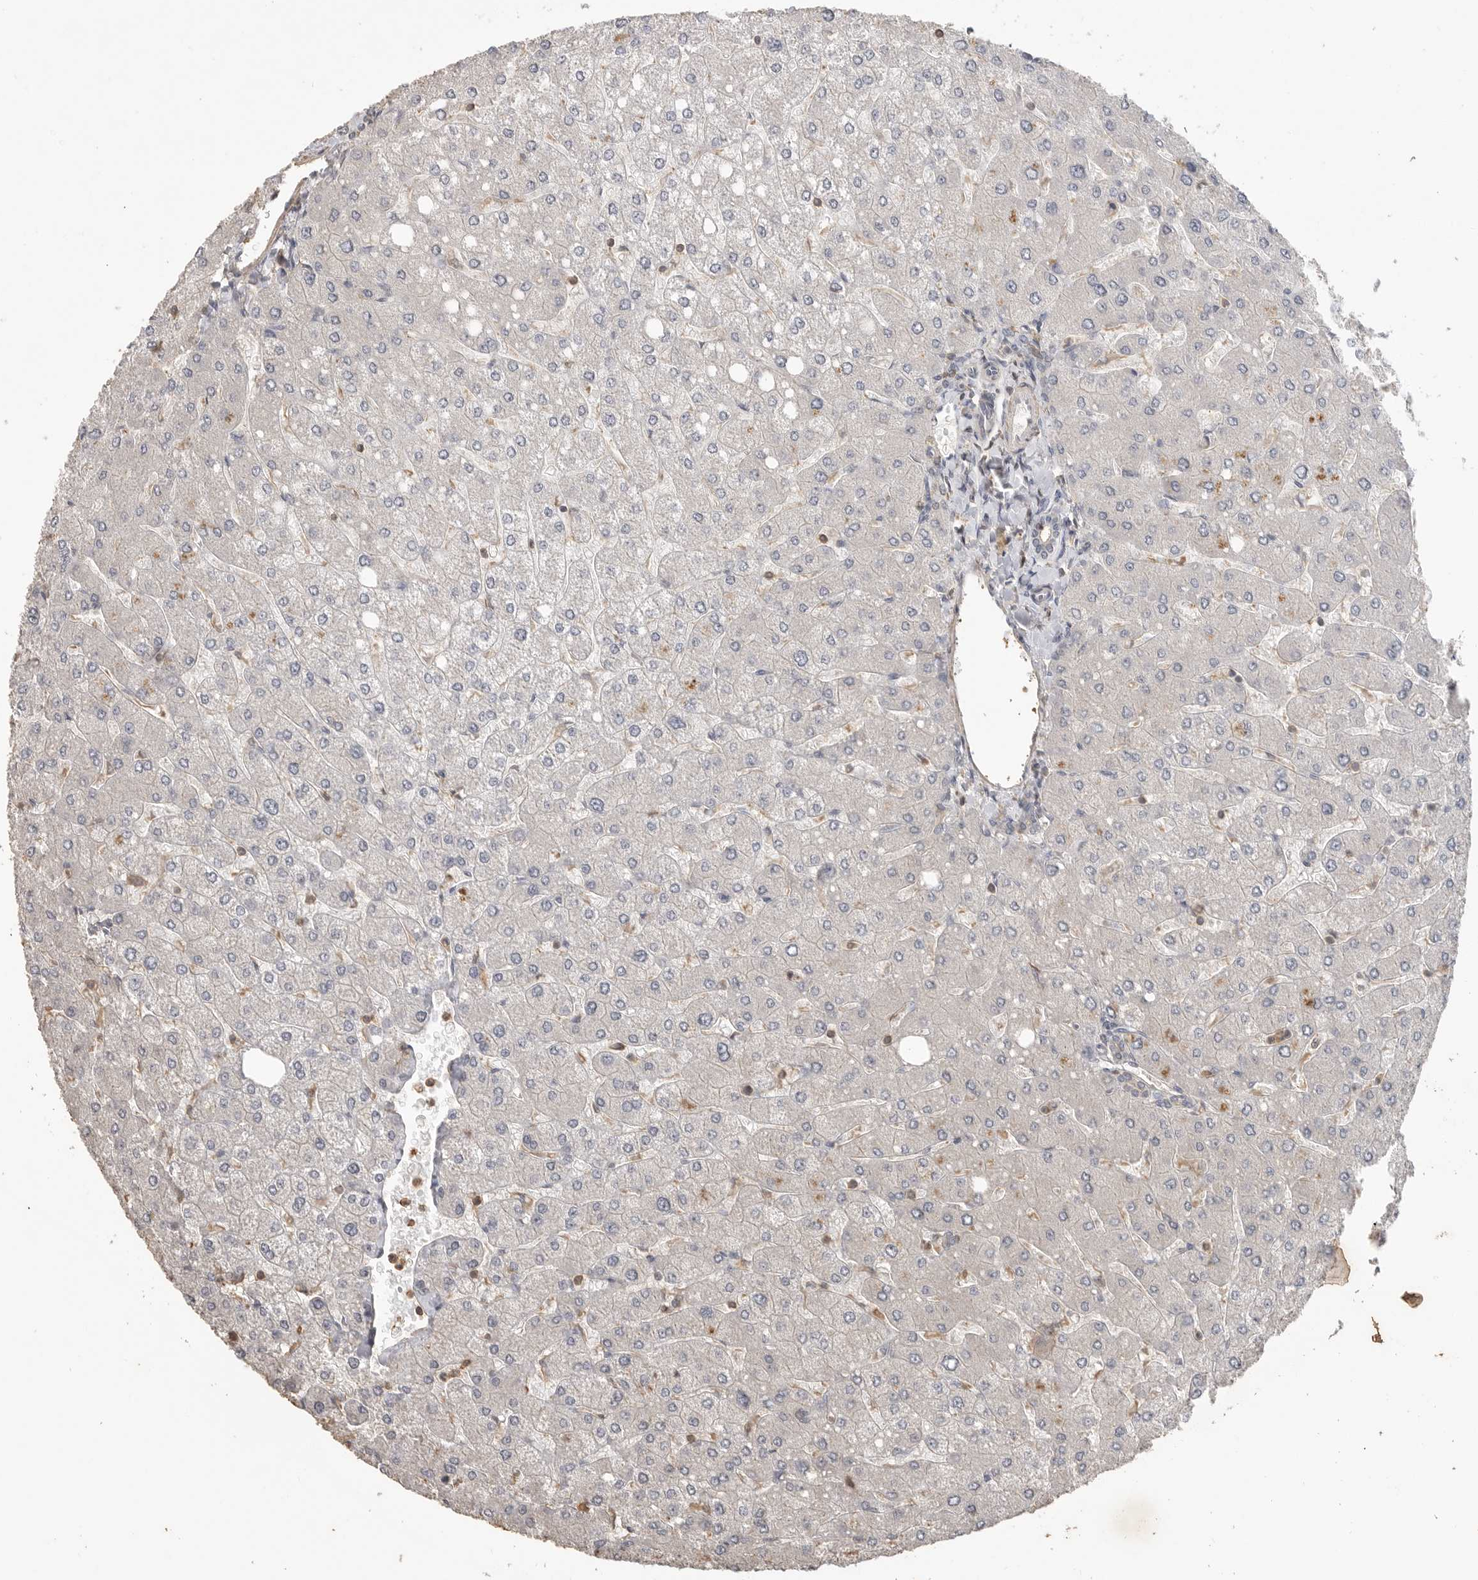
{"staining": {"intensity": "negative", "quantity": "none", "location": "none"}, "tissue": "liver", "cell_type": "Cholangiocytes", "image_type": "normal", "snomed": [{"axis": "morphology", "description": "Normal tissue, NOS"}, {"axis": "topography", "description": "Liver"}], "caption": "Cholangiocytes are negative for brown protein staining in unremarkable liver. Brightfield microscopy of immunohistochemistry (IHC) stained with DAB (3,3'-diaminobenzidine) (brown) and hematoxylin (blue), captured at high magnification.", "gene": "MAP2K1", "patient": {"sex": "male", "age": 55}}